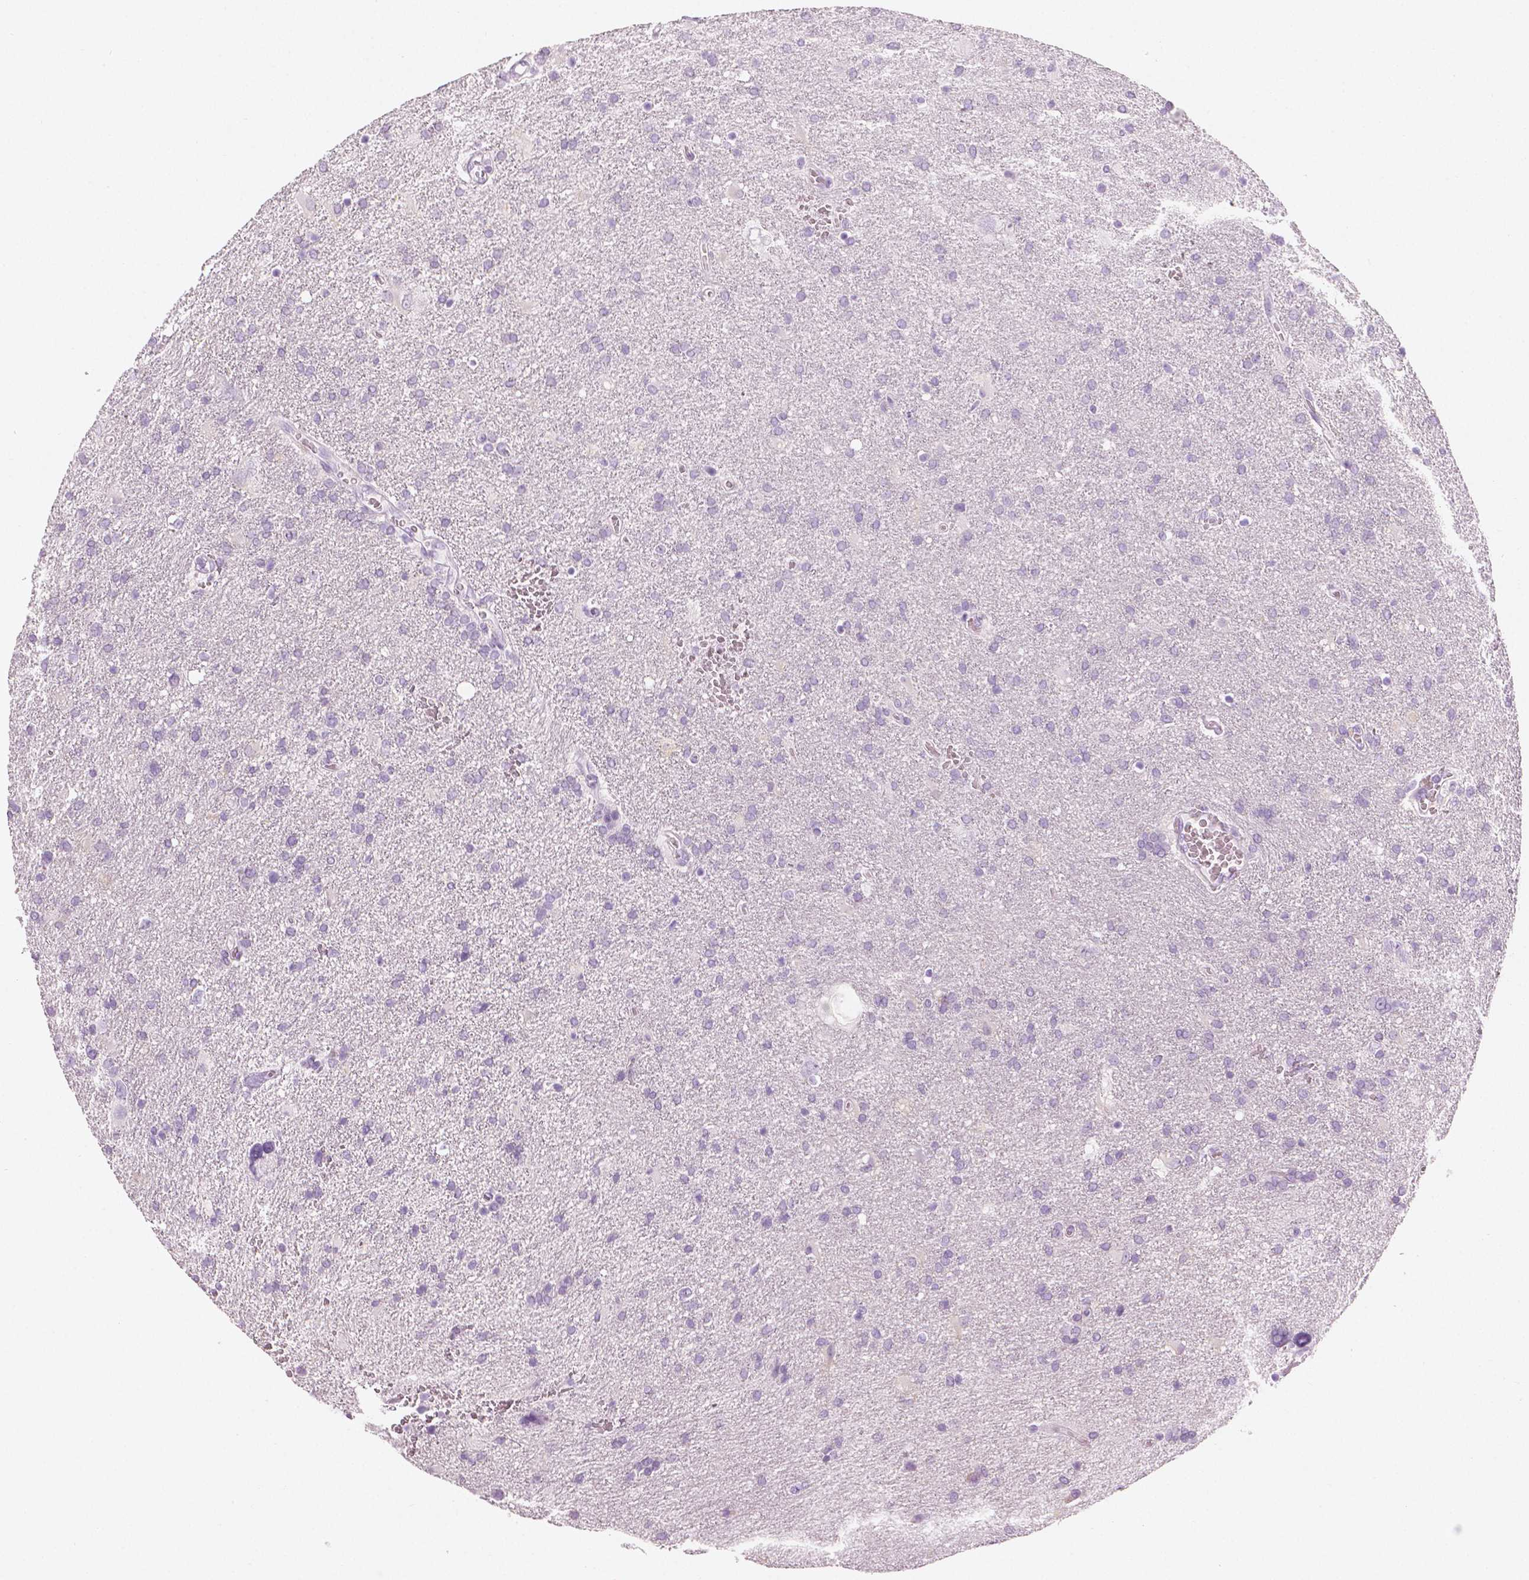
{"staining": {"intensity": "negative", "quantity": "none", "location": "none"}, "tissue": "glioma", "cell_type": "Tumor cells", "image_type": "cancer", "snomed": [{"axis": "morphology", "description": "Glioma, malignant, Low grade"}, {"axis": "topography", "description": "Brain"}], "caption": "Tumor cells are negative for protein expression in human malignant glioma (low-grade).", "gene": "PLIN4", "patient": {"sex": "male", "age": 66}}